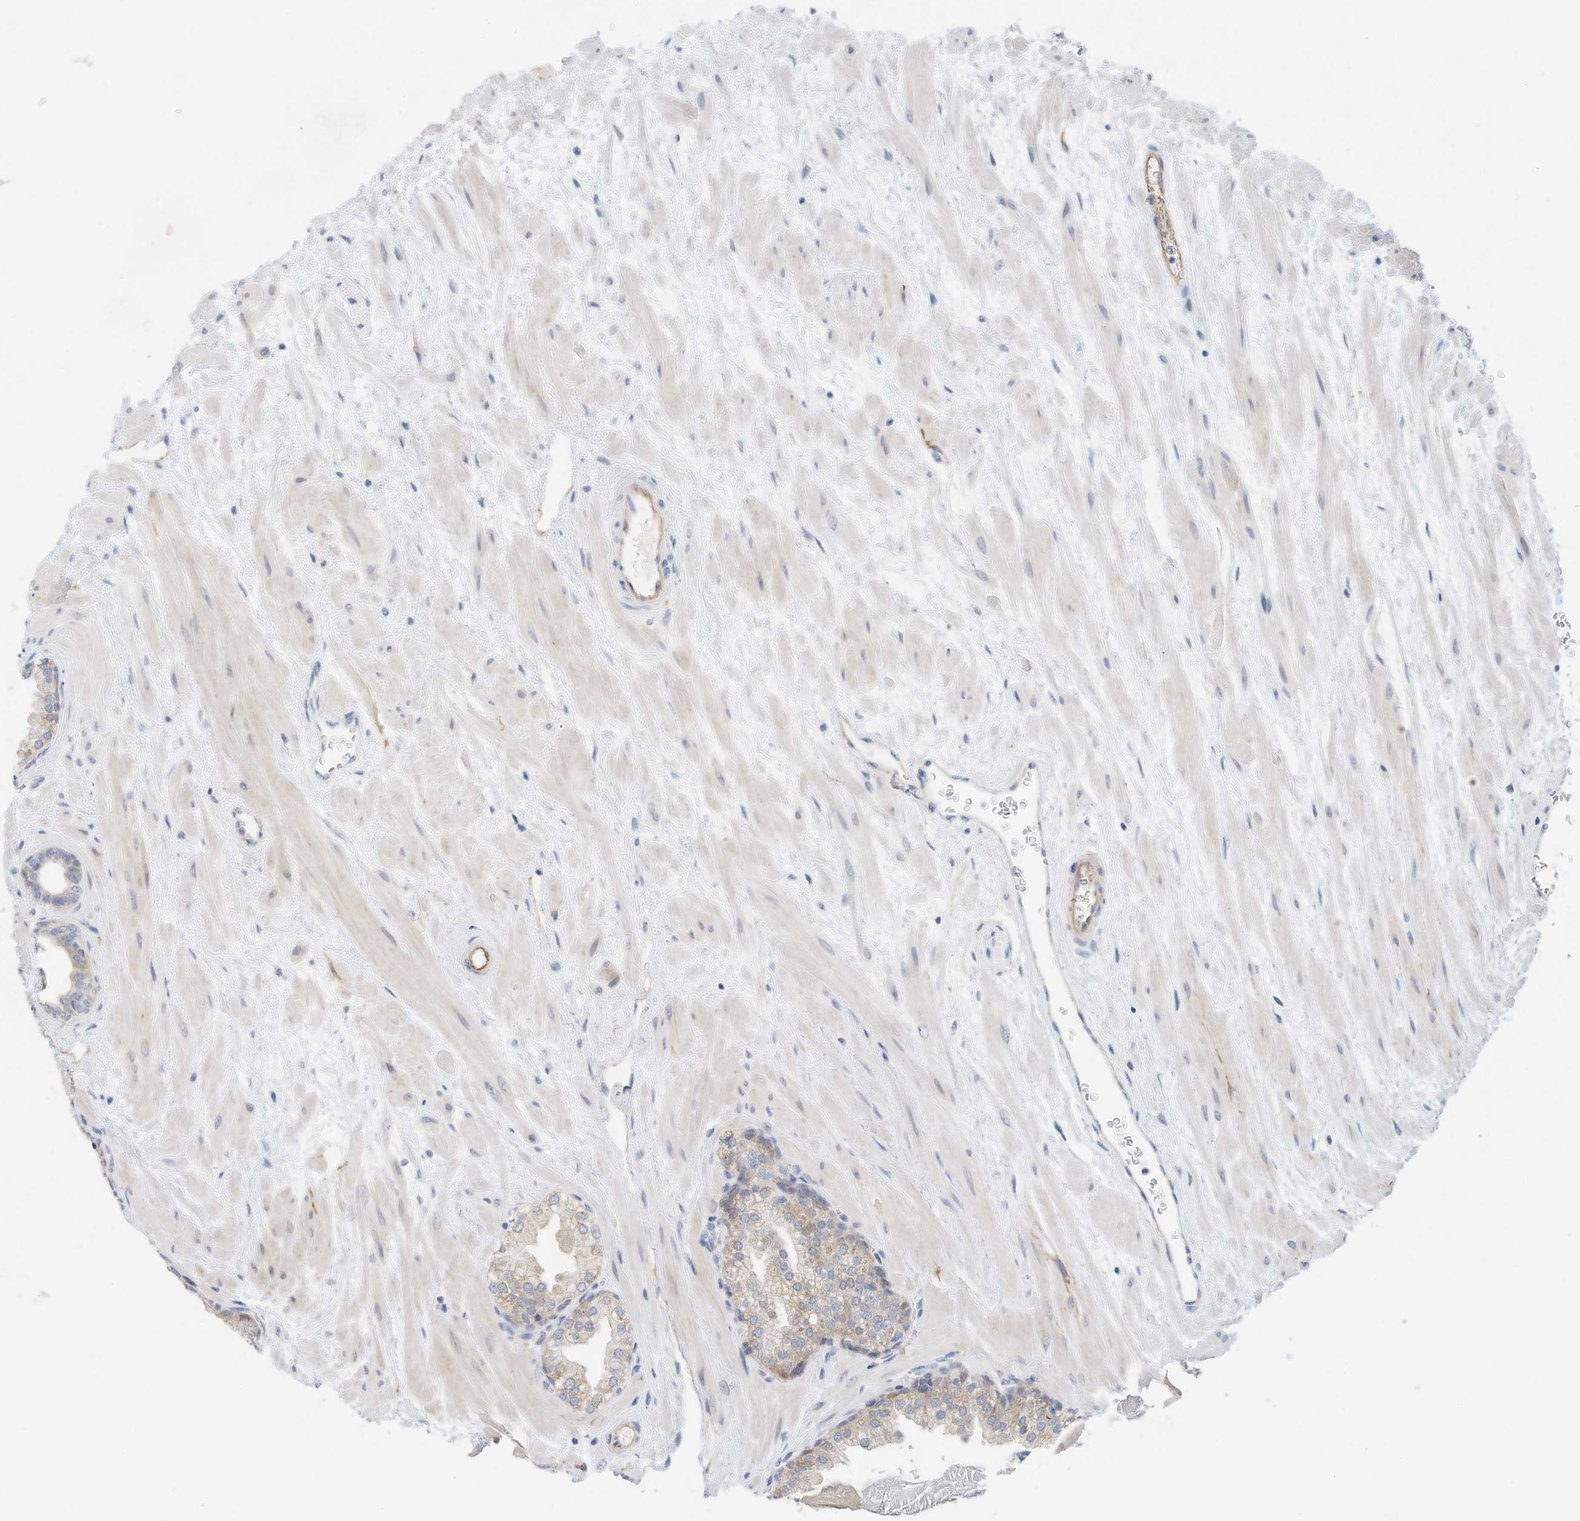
{"staining": {"intensity": "weak", "quantity": "<25%", "location": "cytoplasmic/membranous"}, "tissue": "prostate", "cell_type": "Glandular cells", "image_type": "normal", "snomed": [{"axis": "morphology", "description": "Normal tissue, NOS"}, {"axis": "topography", "description": "Prostate"}], "caption": "Immunohistochemical staining of normal prostate displays no significant expression in glandular cells. The staining was performed using DAB (3,3'-diaminobenzidine) to visualize the protein expression in brown, while the nuclei were stained in blue with hematoxylin (Magnification: 20x).", "gene": "ARHGAP28", "patient": {"sex": "male", "age": 48}}